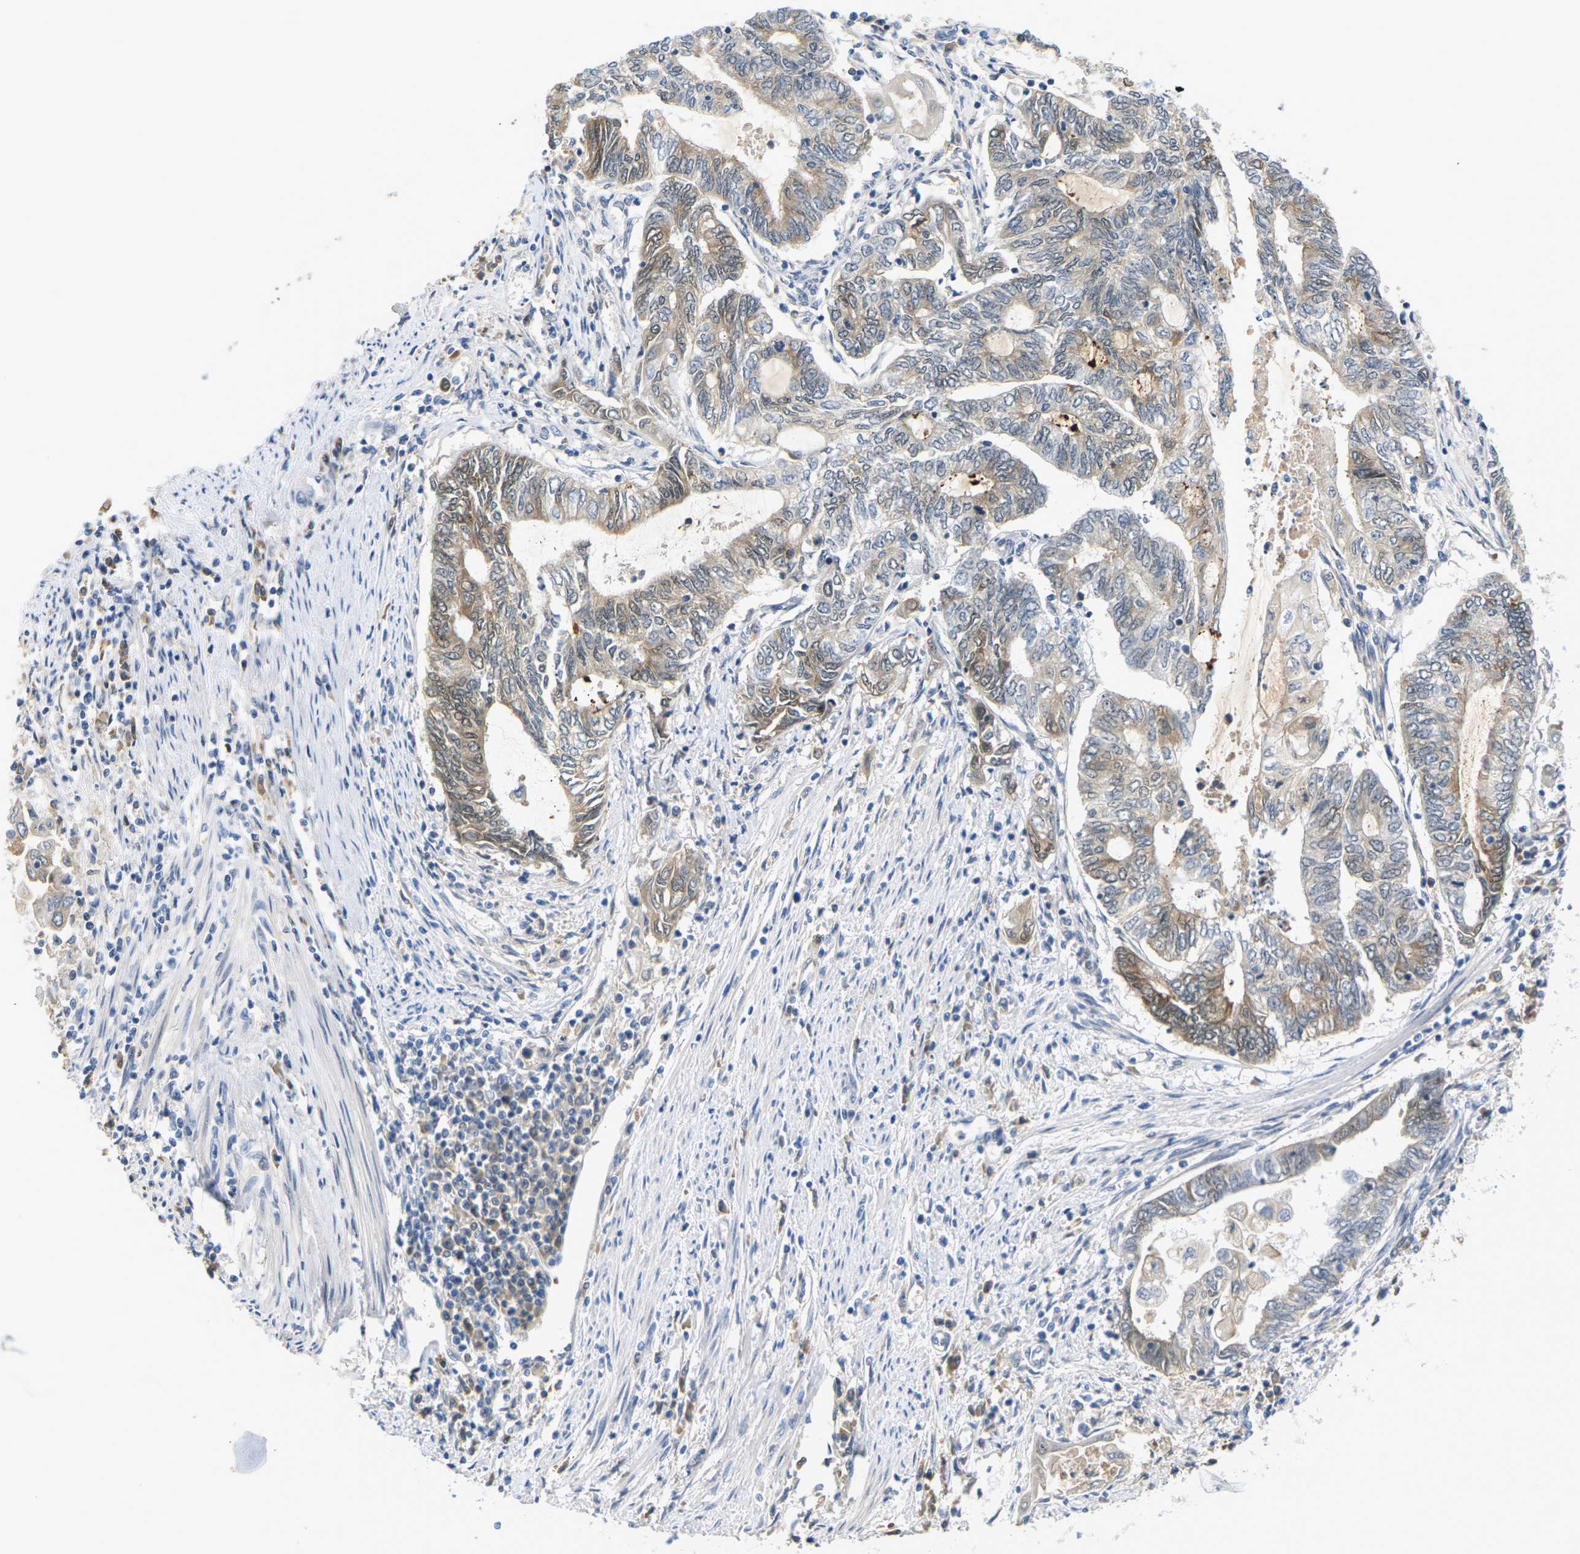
{"staining": {"intensity": "moderate", "quantity": "25%-75%", "location": "cytoplasmic/membranous"}, "tissue": "endometrial cancer", "cell_type": "Tumor cells", "image_type": "cancer", "snomed": [{"axis": "morphology", "description": "Adenocarcinoma, NOS"}, {"axis": "topography", "description": "Uterus"}, {"axis": "topography", "description": "Endometrium"}], "caption": "Tumor cells reveal medium levels of moderate cytoplasmic/membranous staining in approximately 25%-75% of cells in human adenocarcinoma (endometrial).", "gene": "PKP2", "patient": {"sex": "female", "age": 70}}